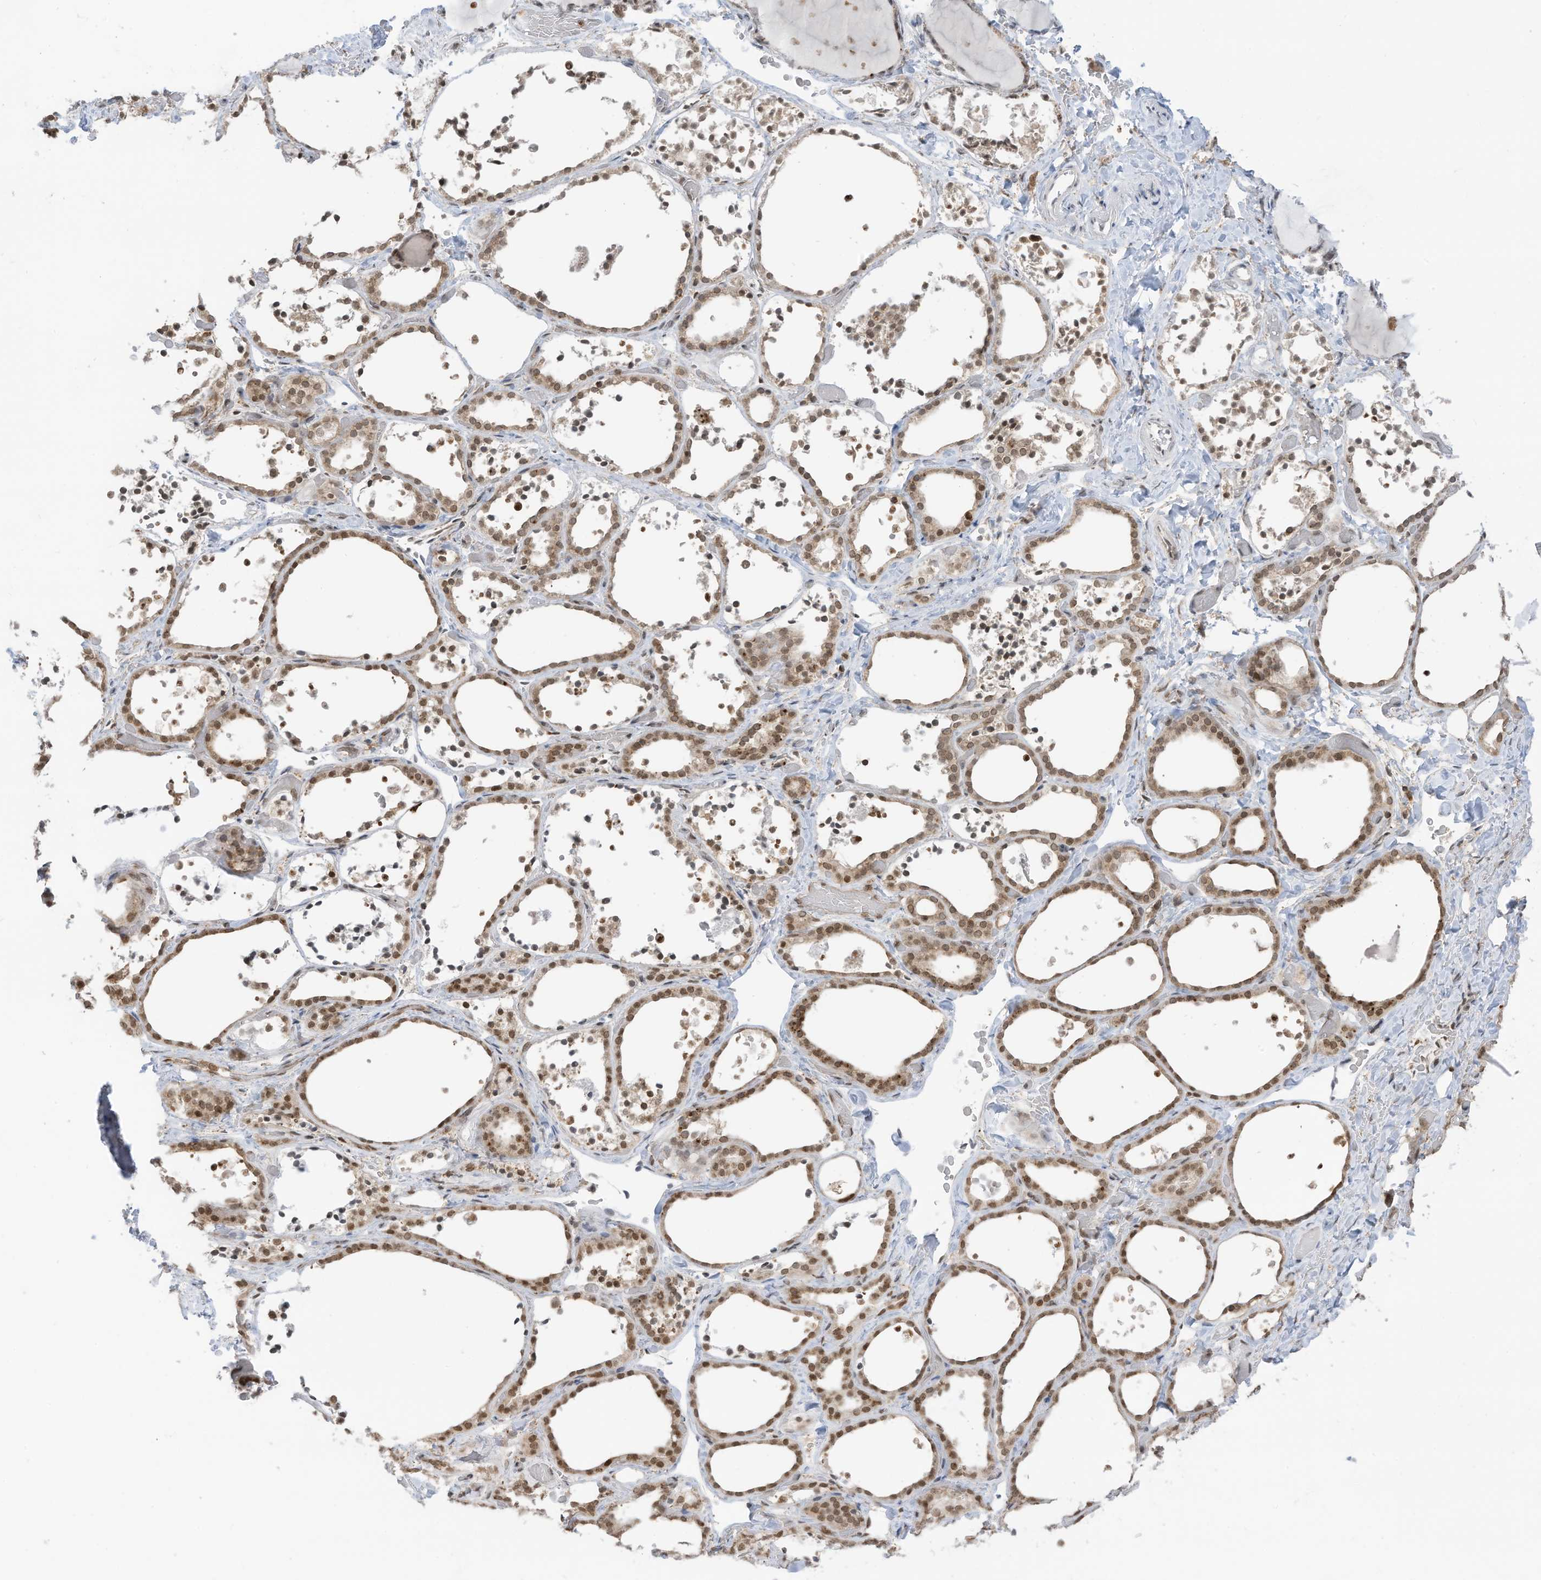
{"staining": {"intensity": "moderate", "quantity": ">75%", "location": "nuclear"}, "tissue": "thyroid gland", "cell_type": "Glandular cells", "image_type": "normal", "snomed": [{"axis": "morphology", "description": "Normal tissue, NOS"}, {"axis": "topography", "description": "Thyroid gland"}], "caption": "This is an image of immunohistochemistry (IHC) staining of normal thyroid gland, which shows moderate positivity in the nuclear of glandular cells.", "gene": "KPNB1", "patient": {"sex": "female", "age": 44}}